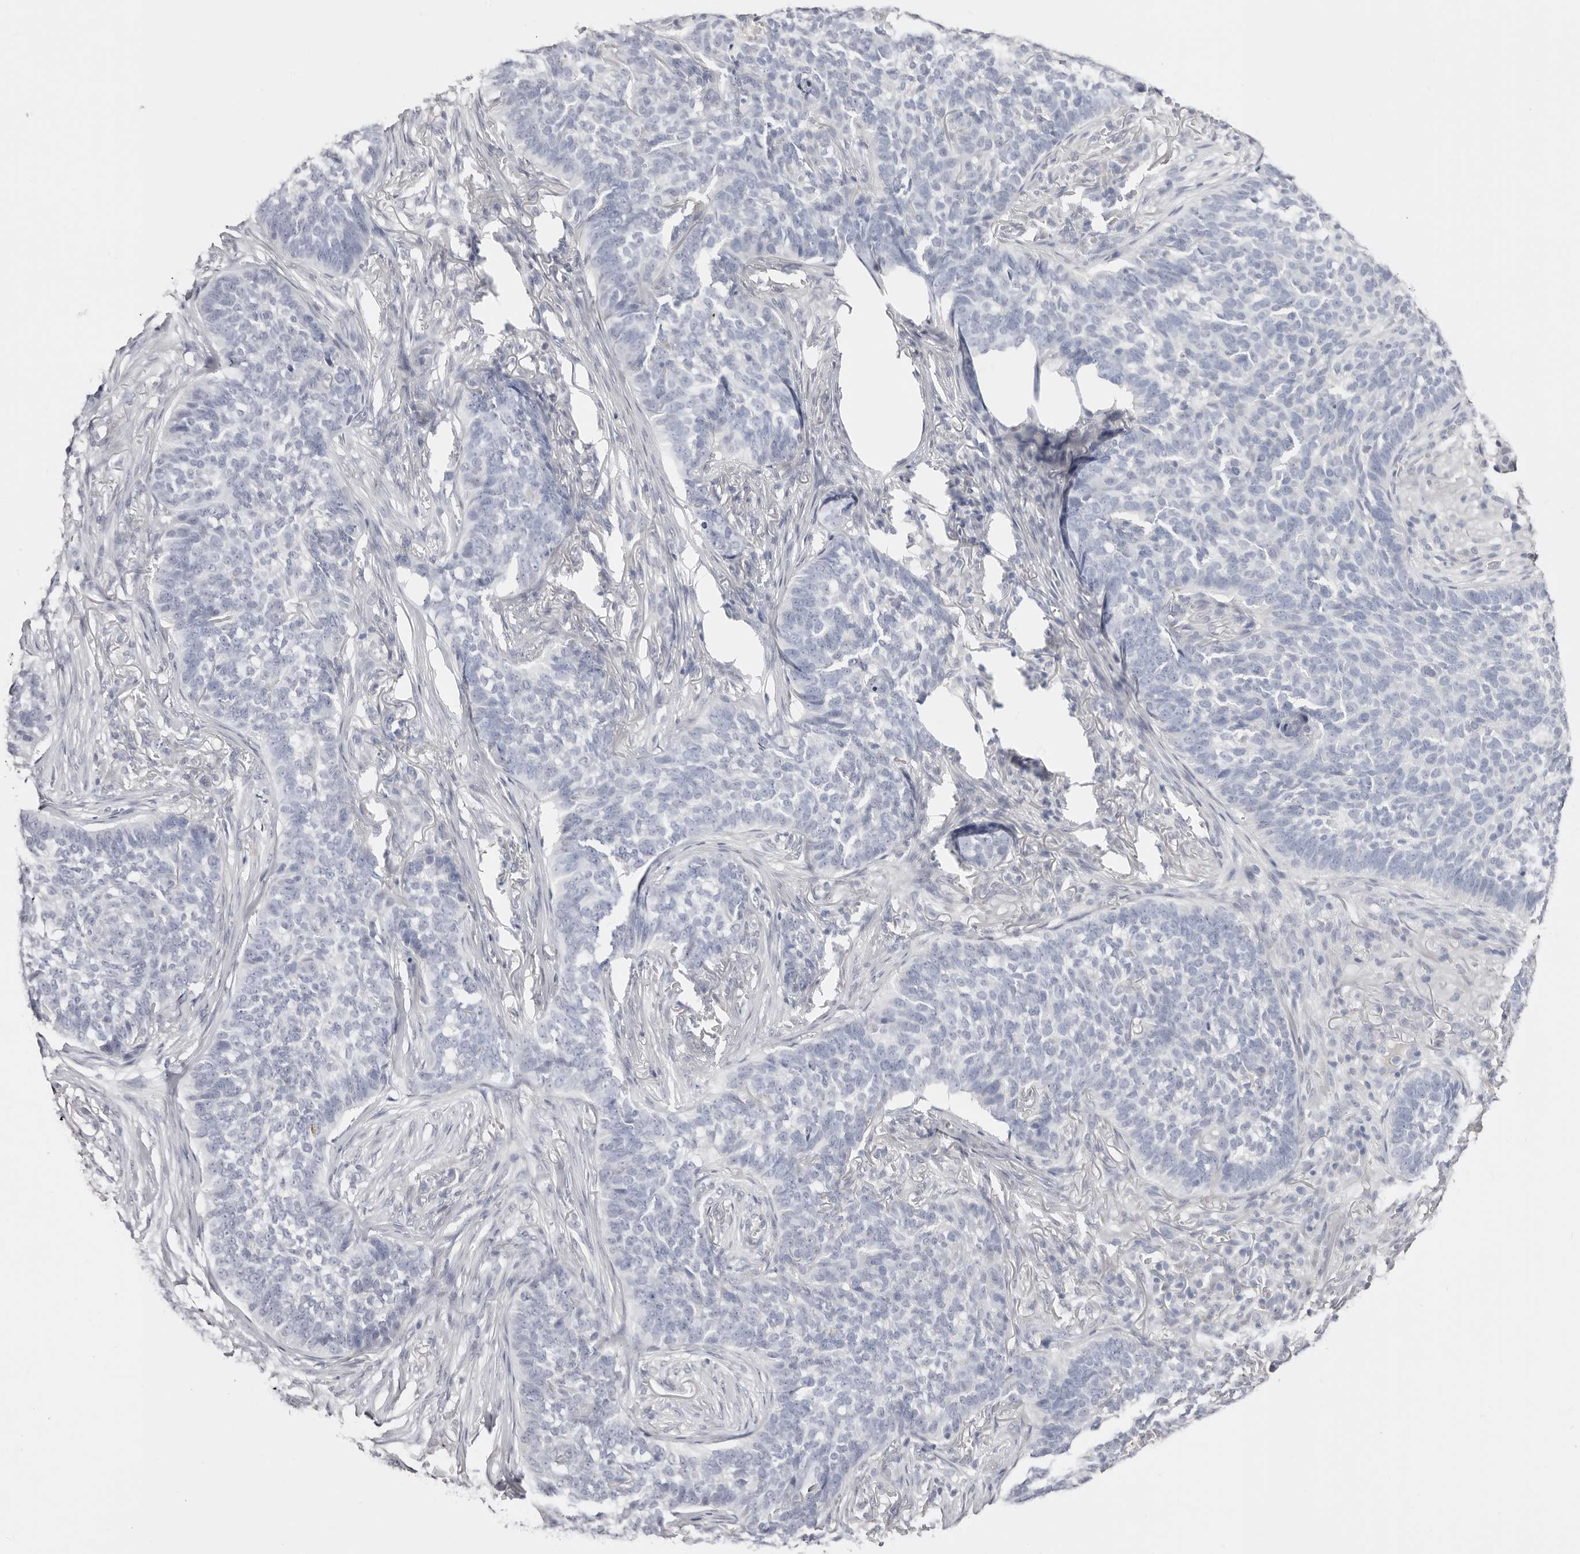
{"staining": {"intensity": "negative", "quantity": "none", "location": "none"}, "tissue": "skin cancer", "cell_type": "Tumor cells", "image_type": "cancer", "snomed": [{"axis": "morphology", "description": "Basal cell carcinoma"}, {"axis": "topography", "description": "Skin"}], "caption": "The histopathology image reveals no staining of tumor cells in skin basal cell carcinoma. (DAB immunohistochemistry with hematoxylin counter stain).", "gene": "AKNAD1", "patient": {"sex": "male", "age": 85}}